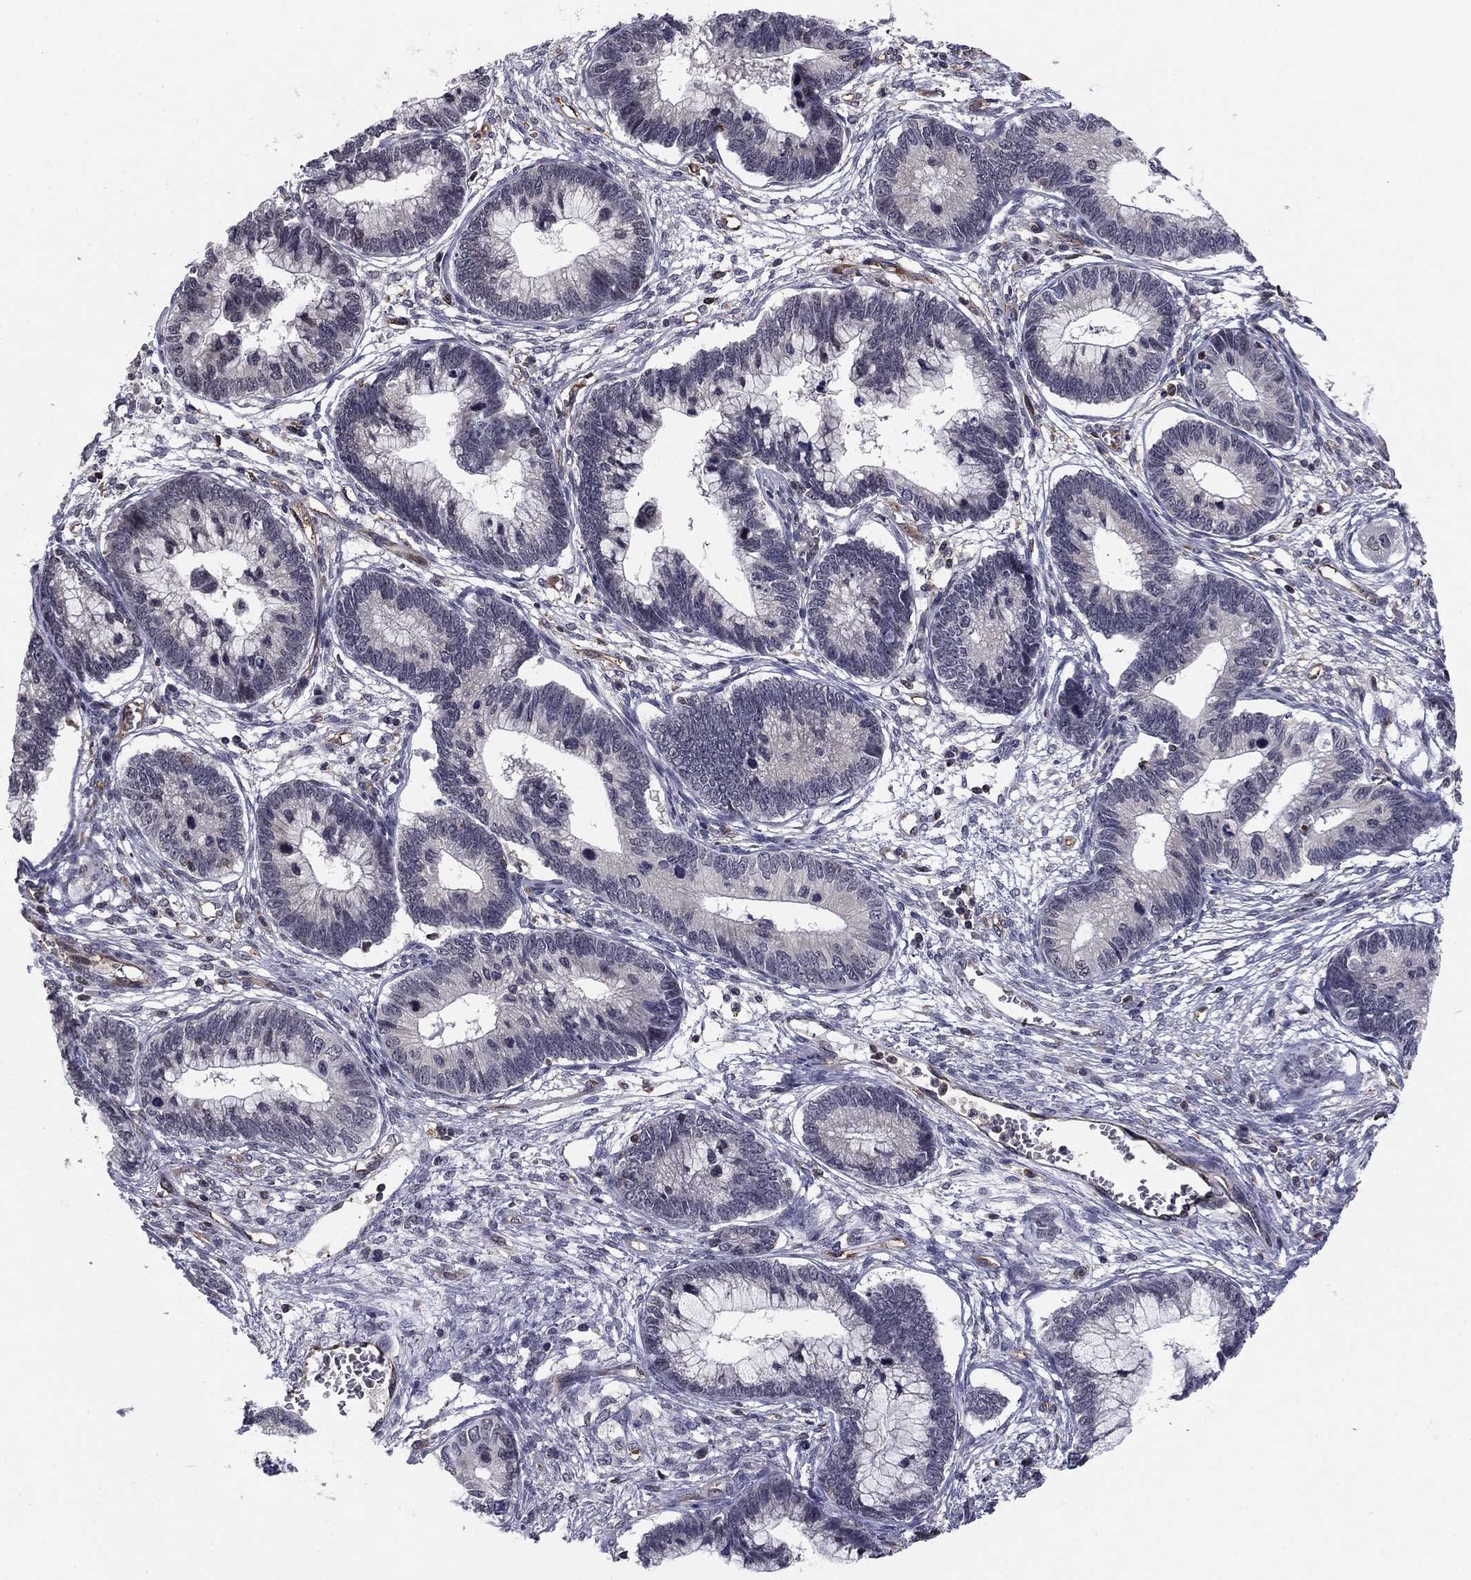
{"staining": {"intensity": "negative", "quantity": "none", "location": "none"}, "tissue": "cervical cancer", "cell_type": "Tumor cells", "image_type": "cancer", "snomed": [{"axis": "morphology", "description": "Adenocarcinoma, NOS"}, {"axis": "topography", "description": "Cervix"}], "caption": "Tumor cells show no significant protein positivity in cervical cancer (adenocarcinoma).", "gene": "PLCB2", "patient": {"sex": "female", "age": 44}}